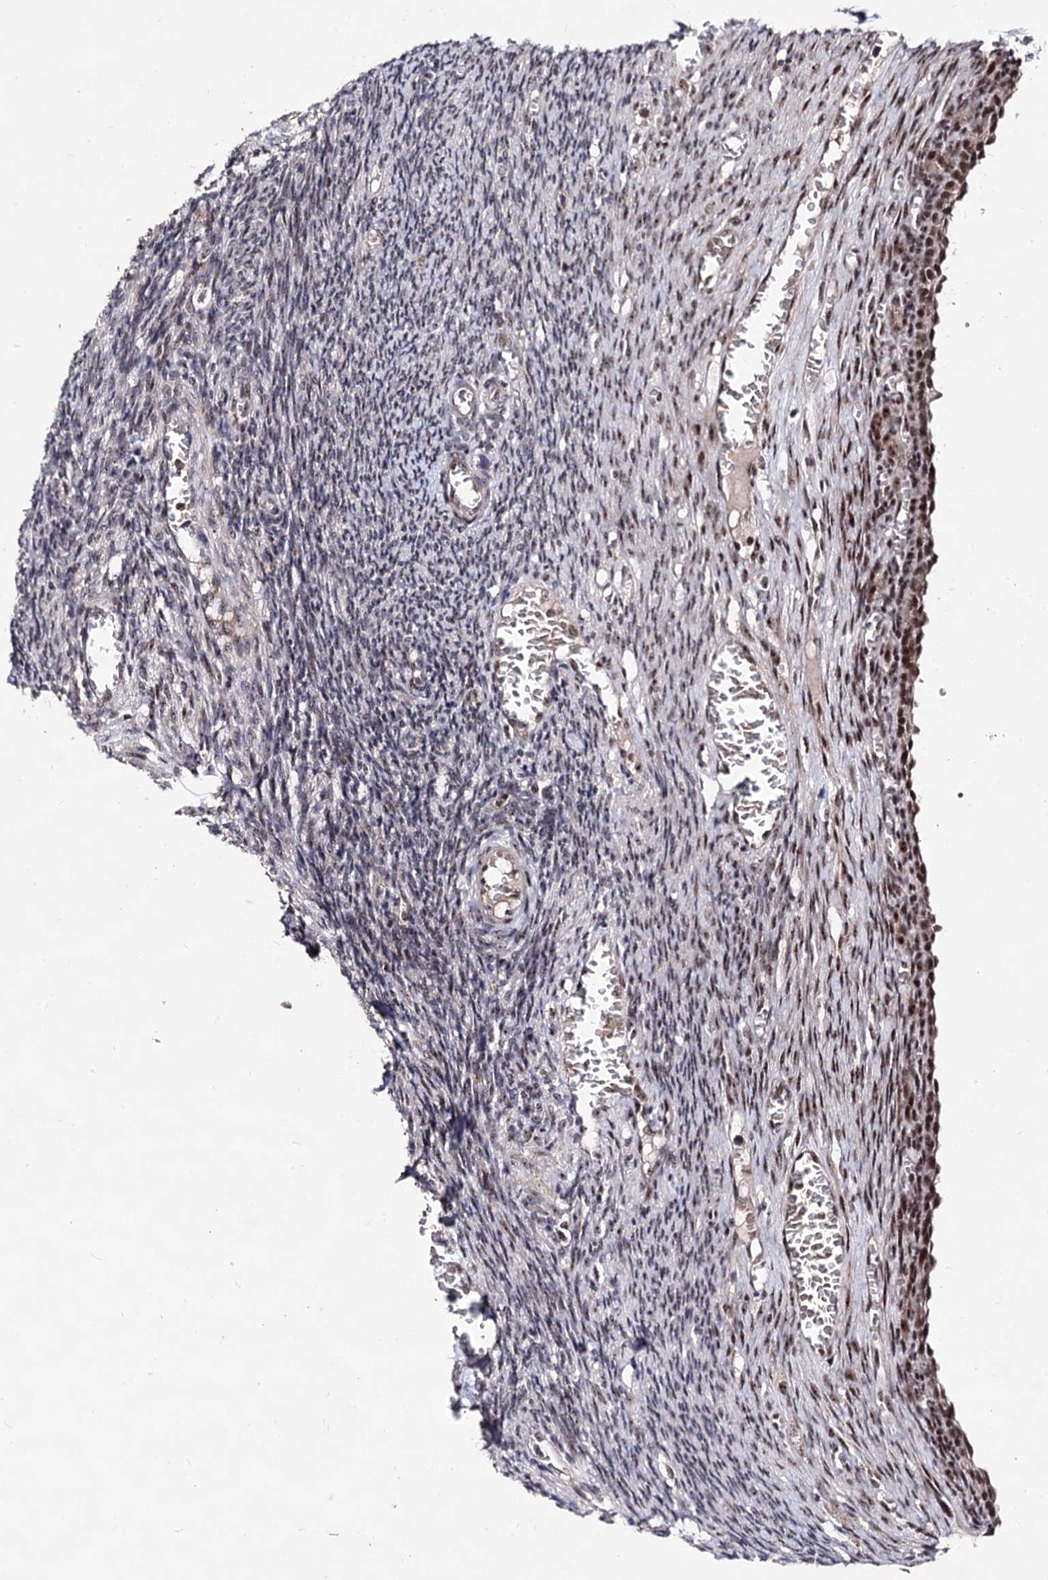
{"staining": {"intensity": "weak", "quantity": "<25%", "location": "nuclear"}, "tissue": "ovary", "cell_type": "Ovarian stroma cells", "image_type": "normal", "snomed": [{"axis": "morphology", "description": "Normal tissue, NOS"}, {"axis": "topography", "description": "Ovary"}], "caption": "There is no significant staining in ovarian stroma cells of ovary.", "gene": "EXOSC10", "patient": {"sex": "female", "age": 27}}